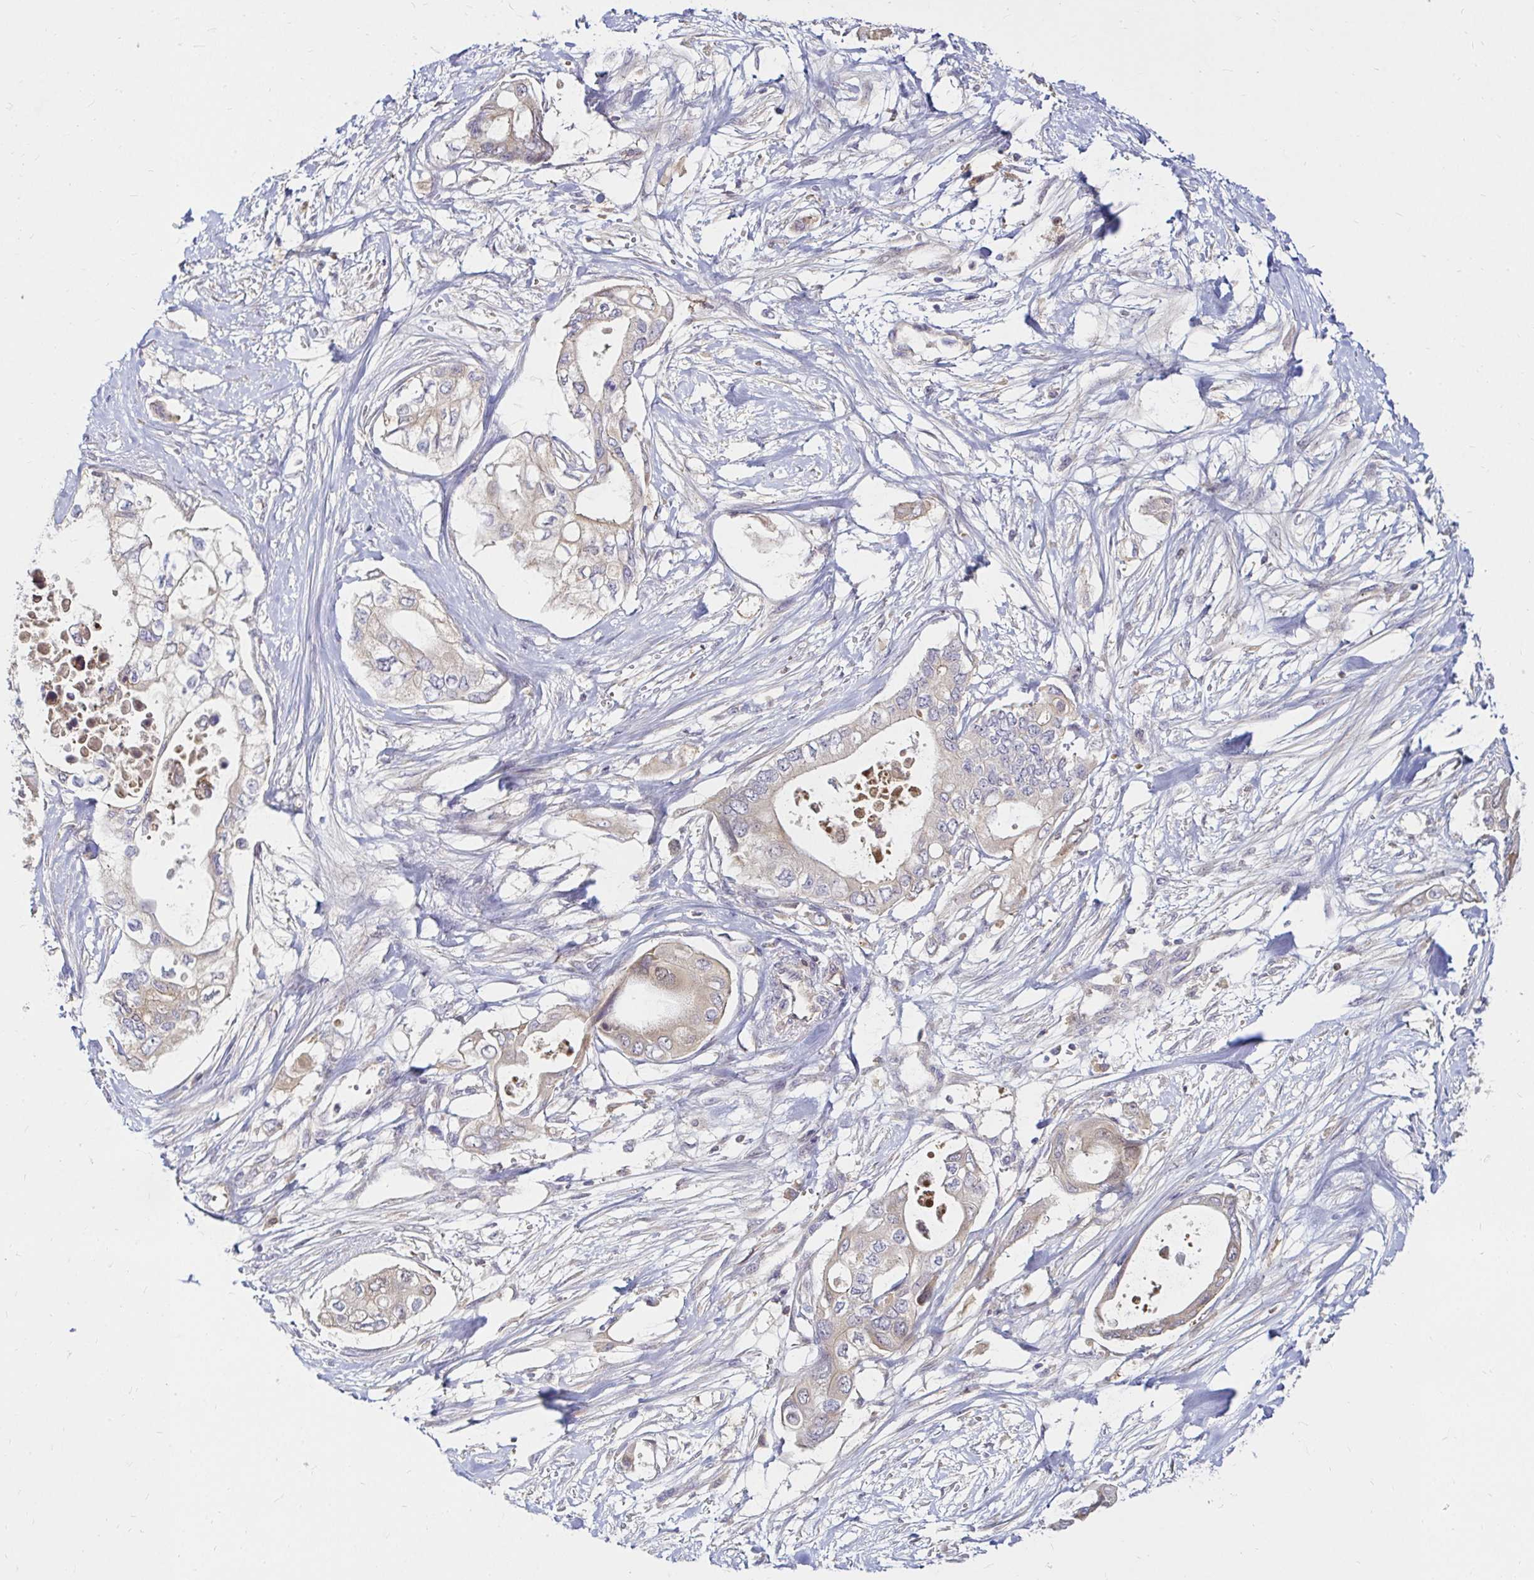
{"staining": {"intensity": "weak", "quantity": "25%-75%", "location": "cytoplasmic/membranous"}, "tissue": "pancreatic cancer", "cell_type": "Tumor cells", "image_type": "cancer", "snomed": [{"axis": "morphology", "description": "Adenocarcinoma, NOS"}, {"axis": "topography", "description": "Pancreas"}], "caption": "An immunohistochemistry micrograph of tumor tissue is shown. Protein staining in brown highlights weak cytoplasmic/membranous positivity in pancreatic cancer within tumor cells.", "gene": "ARHGEF37", "patient": {"sex": "female", "age": 63}}